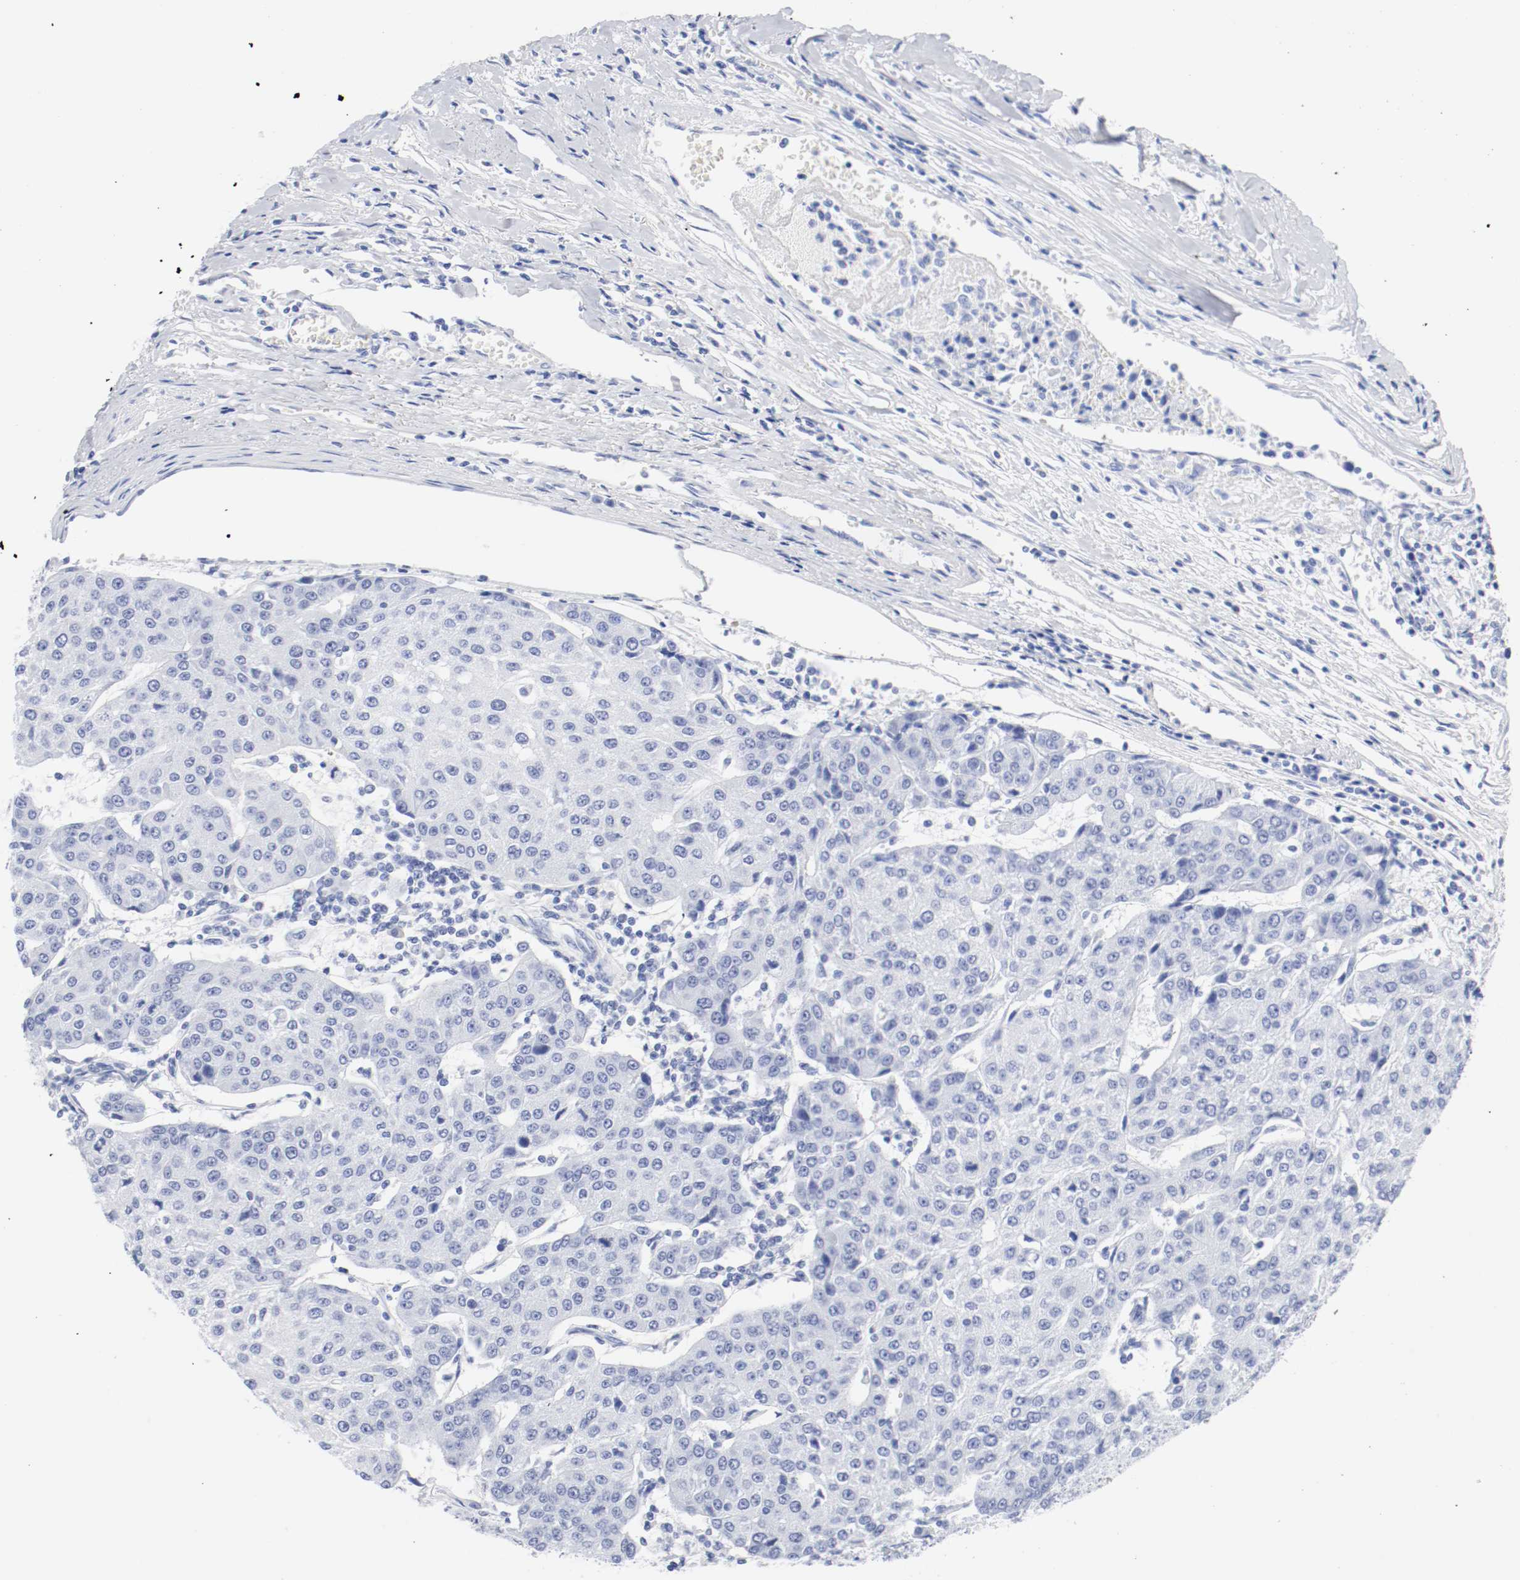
{"staining": {"intensity": "negative", "quantity": "none", "location": "none"}, "tissue": "urothelial cancer", "cell_type": "Tumor cells", "image_type": "cancer", "snomed": [{"axis": "morphology", "description": "Urothelial carcinoma, High grade"}, {"axis": "topography", "description": "Urinary bladder"}], "caption": "High-grade urothelial carcinoma was stained to show a protein in brown. There is no significant expression in tumor cells.", "gene": "GAD1", "patient": {"sex": "female", "age": 85}}